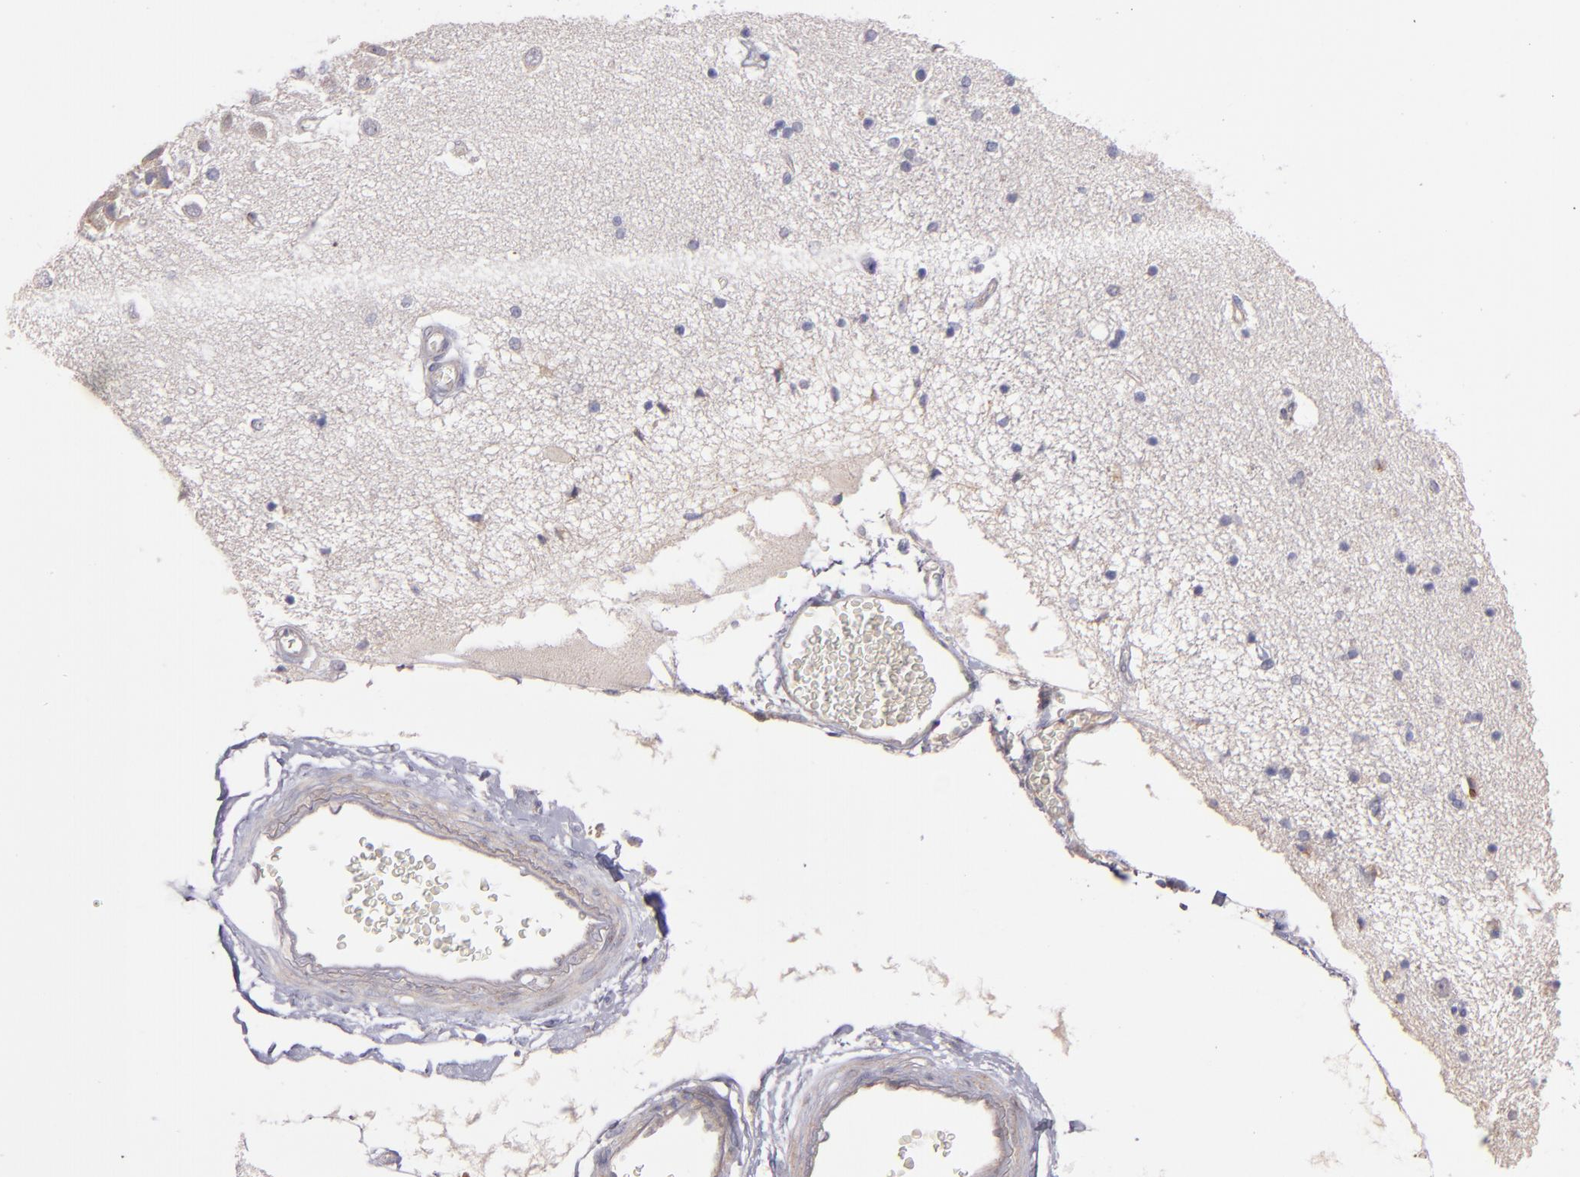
{"staining": {"intensity": "weak", "quantity": "<25%", "location": "cytoplasmic/membranous"}, "tissue": "hippocampus", "cell_type": "Glial cells", "image_type": "normal", "snomed": [{"axis": "morphology", "description": "Normal tissue, NOS"}, {"axis": "topography", "description": "Hippocampus"}], "caption": "IHC of benign human hippocampus shows no expression in glial cells.", "gene": "IFIH1", "patient": {"sex": "female", "age": 54}}